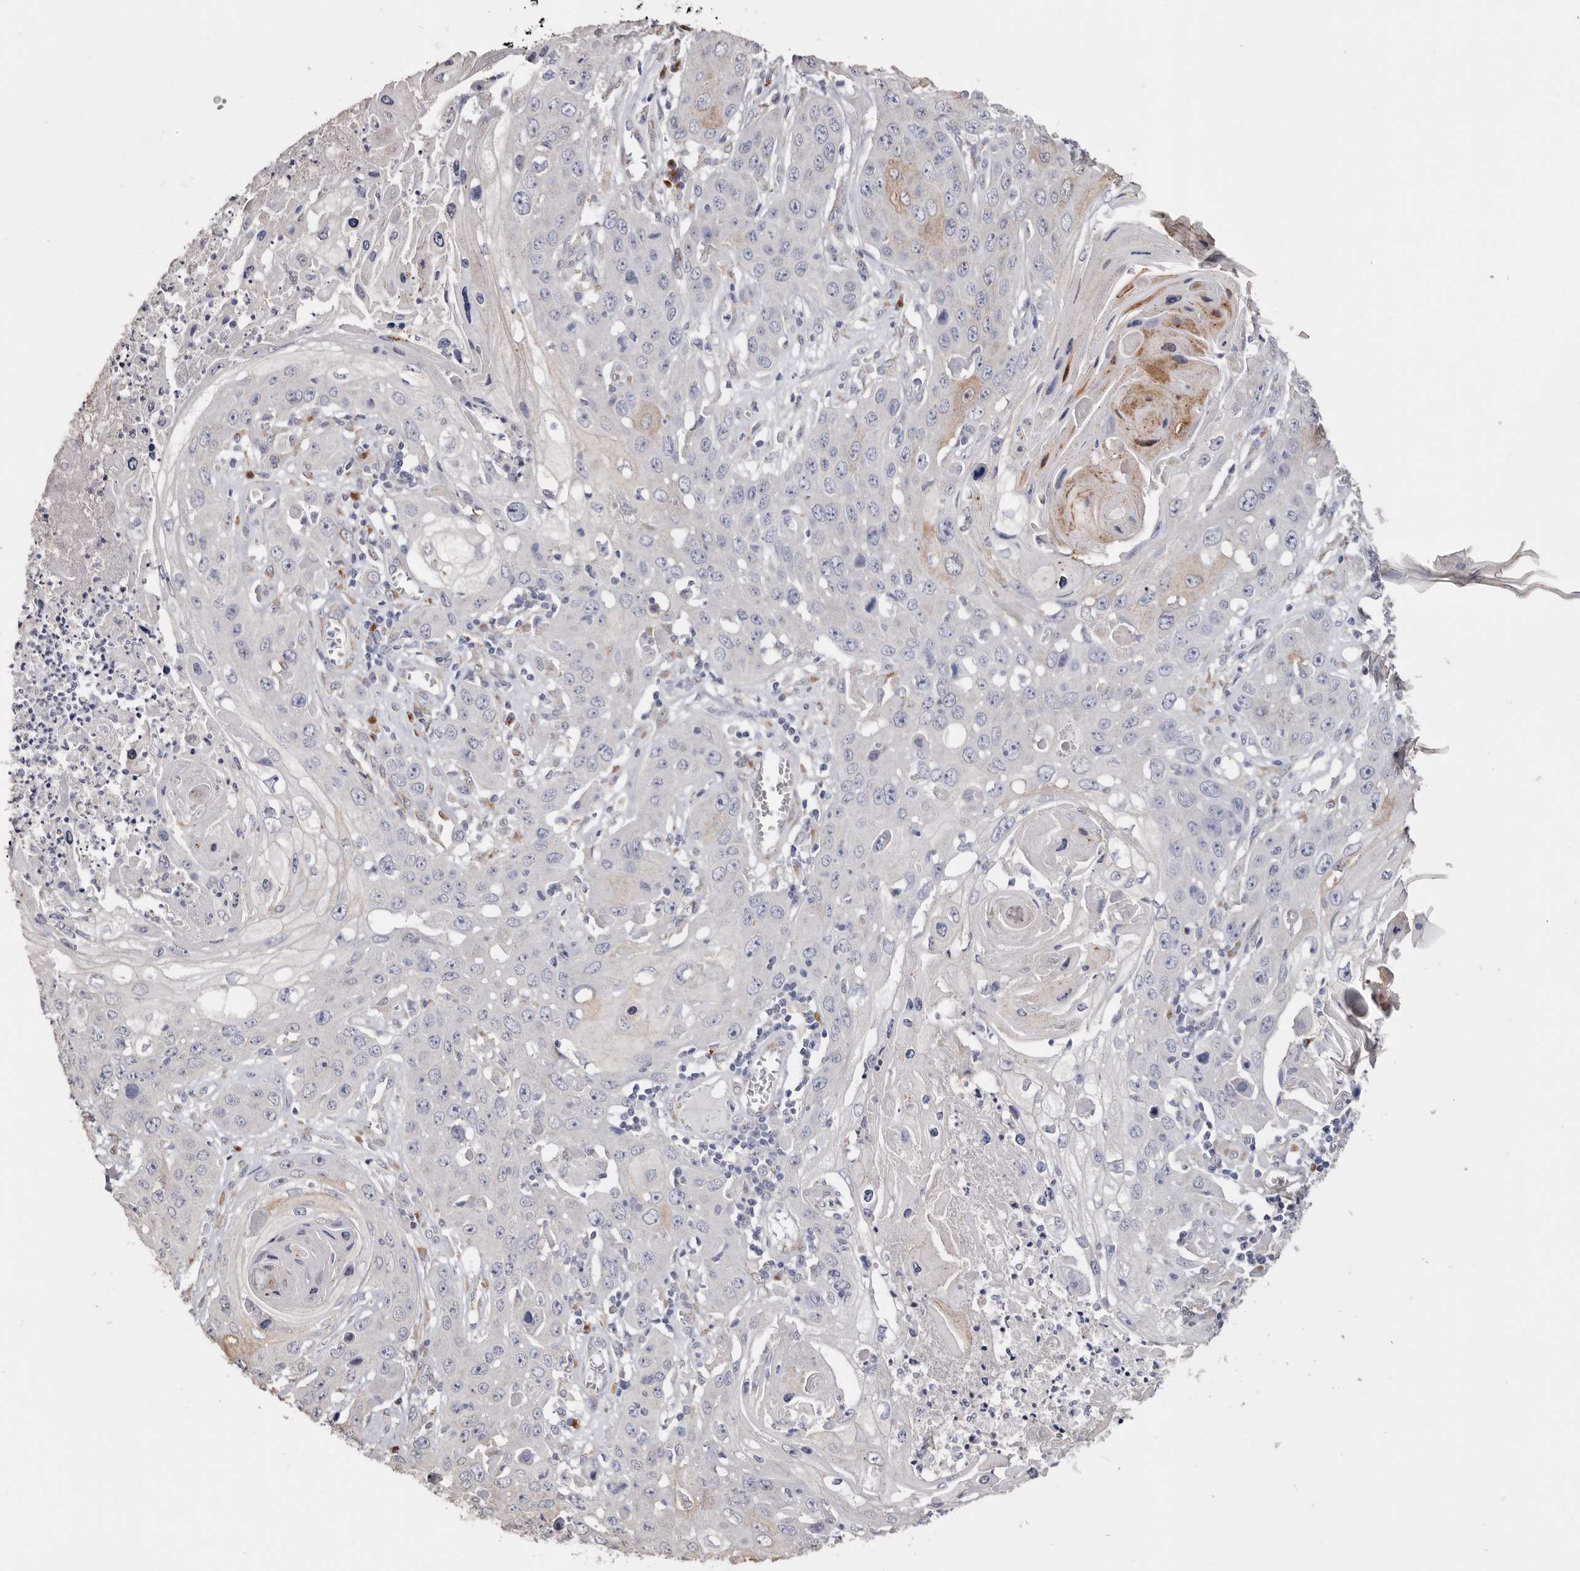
{"staining": {"intensity": "moderate", "quantity": "<25%", "location": "cytoplasmic/membranous"}, "tissue": "skin cancer", "cell_type": "Tumor cells", "image_type": "cancer", "snomed": [{"axis": "morphology", "description": "Squamous cell carcinoma, NOS"}, {"axis": "topography", "description": "Skin"}], "caption": "A micrograph of human skin cancer stained for a protein demonstrates moderate cytoplasmic/membranous brown staining in tumor cells.", "gene": "LGALS7B", "patient": {"sex": "male", "age": 55}}